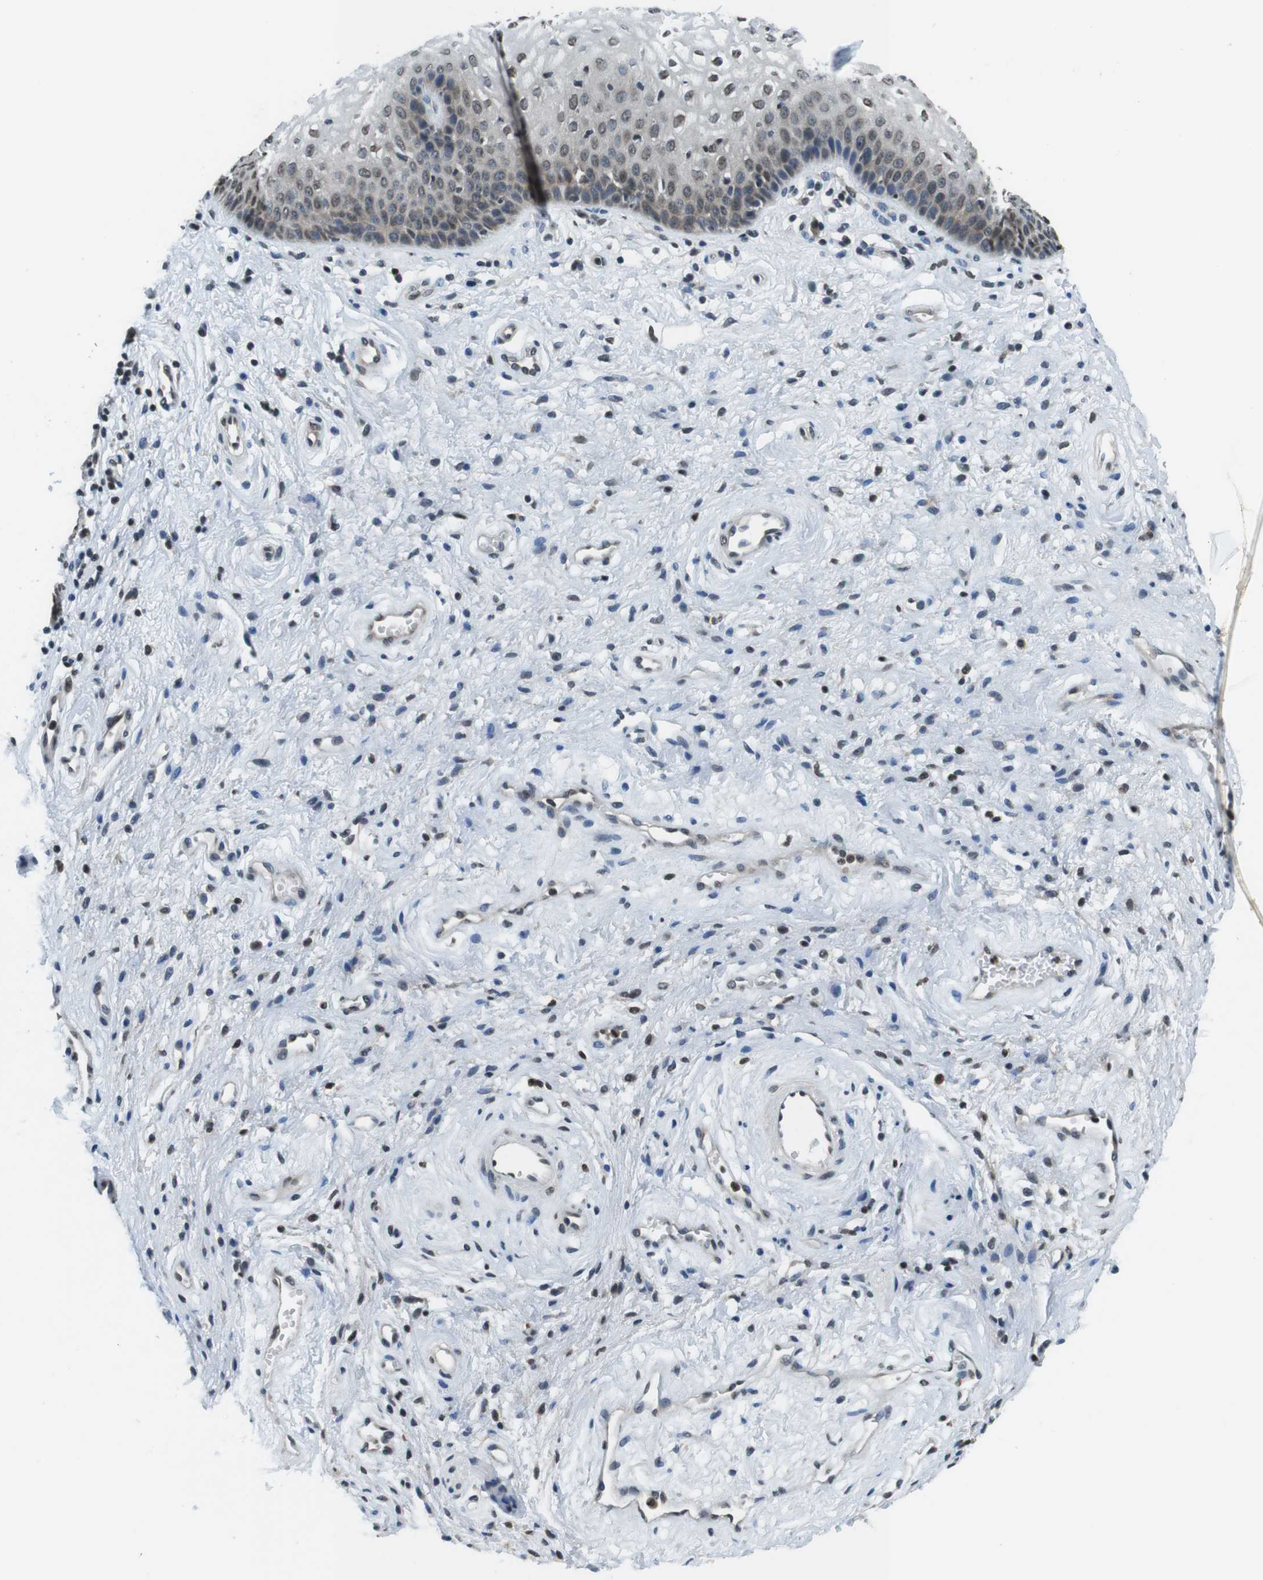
{"staining": {"intensity": "weak", "quantity": "25%-75%", "location": "cytoplasmic/membranous,nuclear"}, "tissue": "vagina", "cell_type": "Squamous epithelial cells", "image_type": "normal", "snomed": [{"axis": "morphology", "description": "Normal tissue, NOS"}, {"axis": "topography", "description": "Vagina"}], "caption": "Vagina stained for a protein (brown) exhibits weak cytoplasmic/membranous,nuclear positive staining in about 25%-75% of squamous epithelial cells.", "gene": "NEK4", "patient": {"sex": "female", "age": 34}}